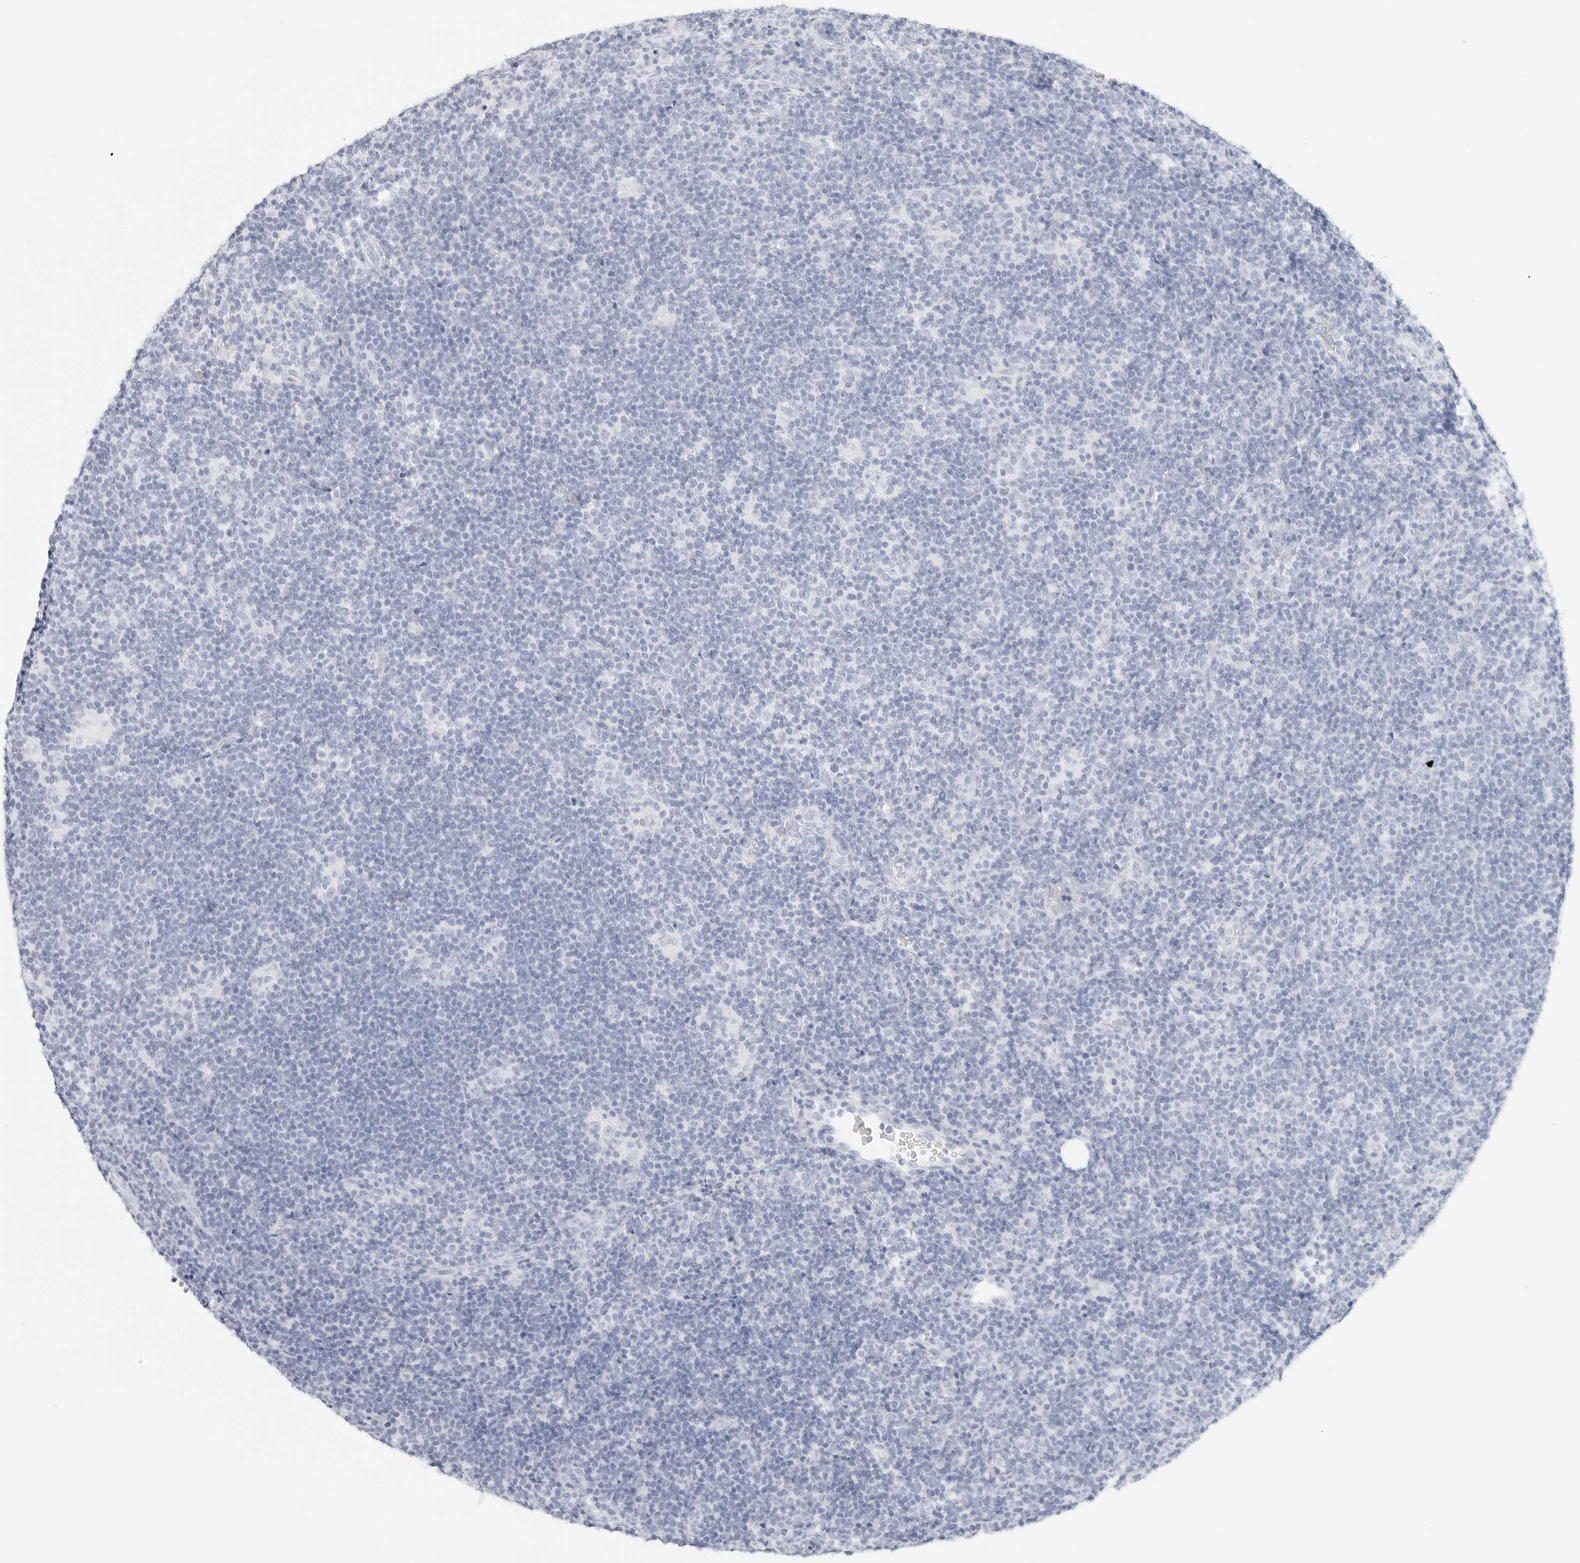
{"staining": {"intensity": "negative", "quantity": "none", "location": "none"}, "tissue": "lymphoma", "cell_type": "Tumor cells", "image_type": "cancer", "snomed": [{"axis": "morphology", "description": "Hodgkin's disease, NOS"}, {"axis": "topography", "description": "Lymph node"}], "caption": "Histopathology image shows no significant protein expression in tumor cells of Hodgkin's disease.", "gene": "TFF2", "patient": {"sex": "female", "age": 57}}